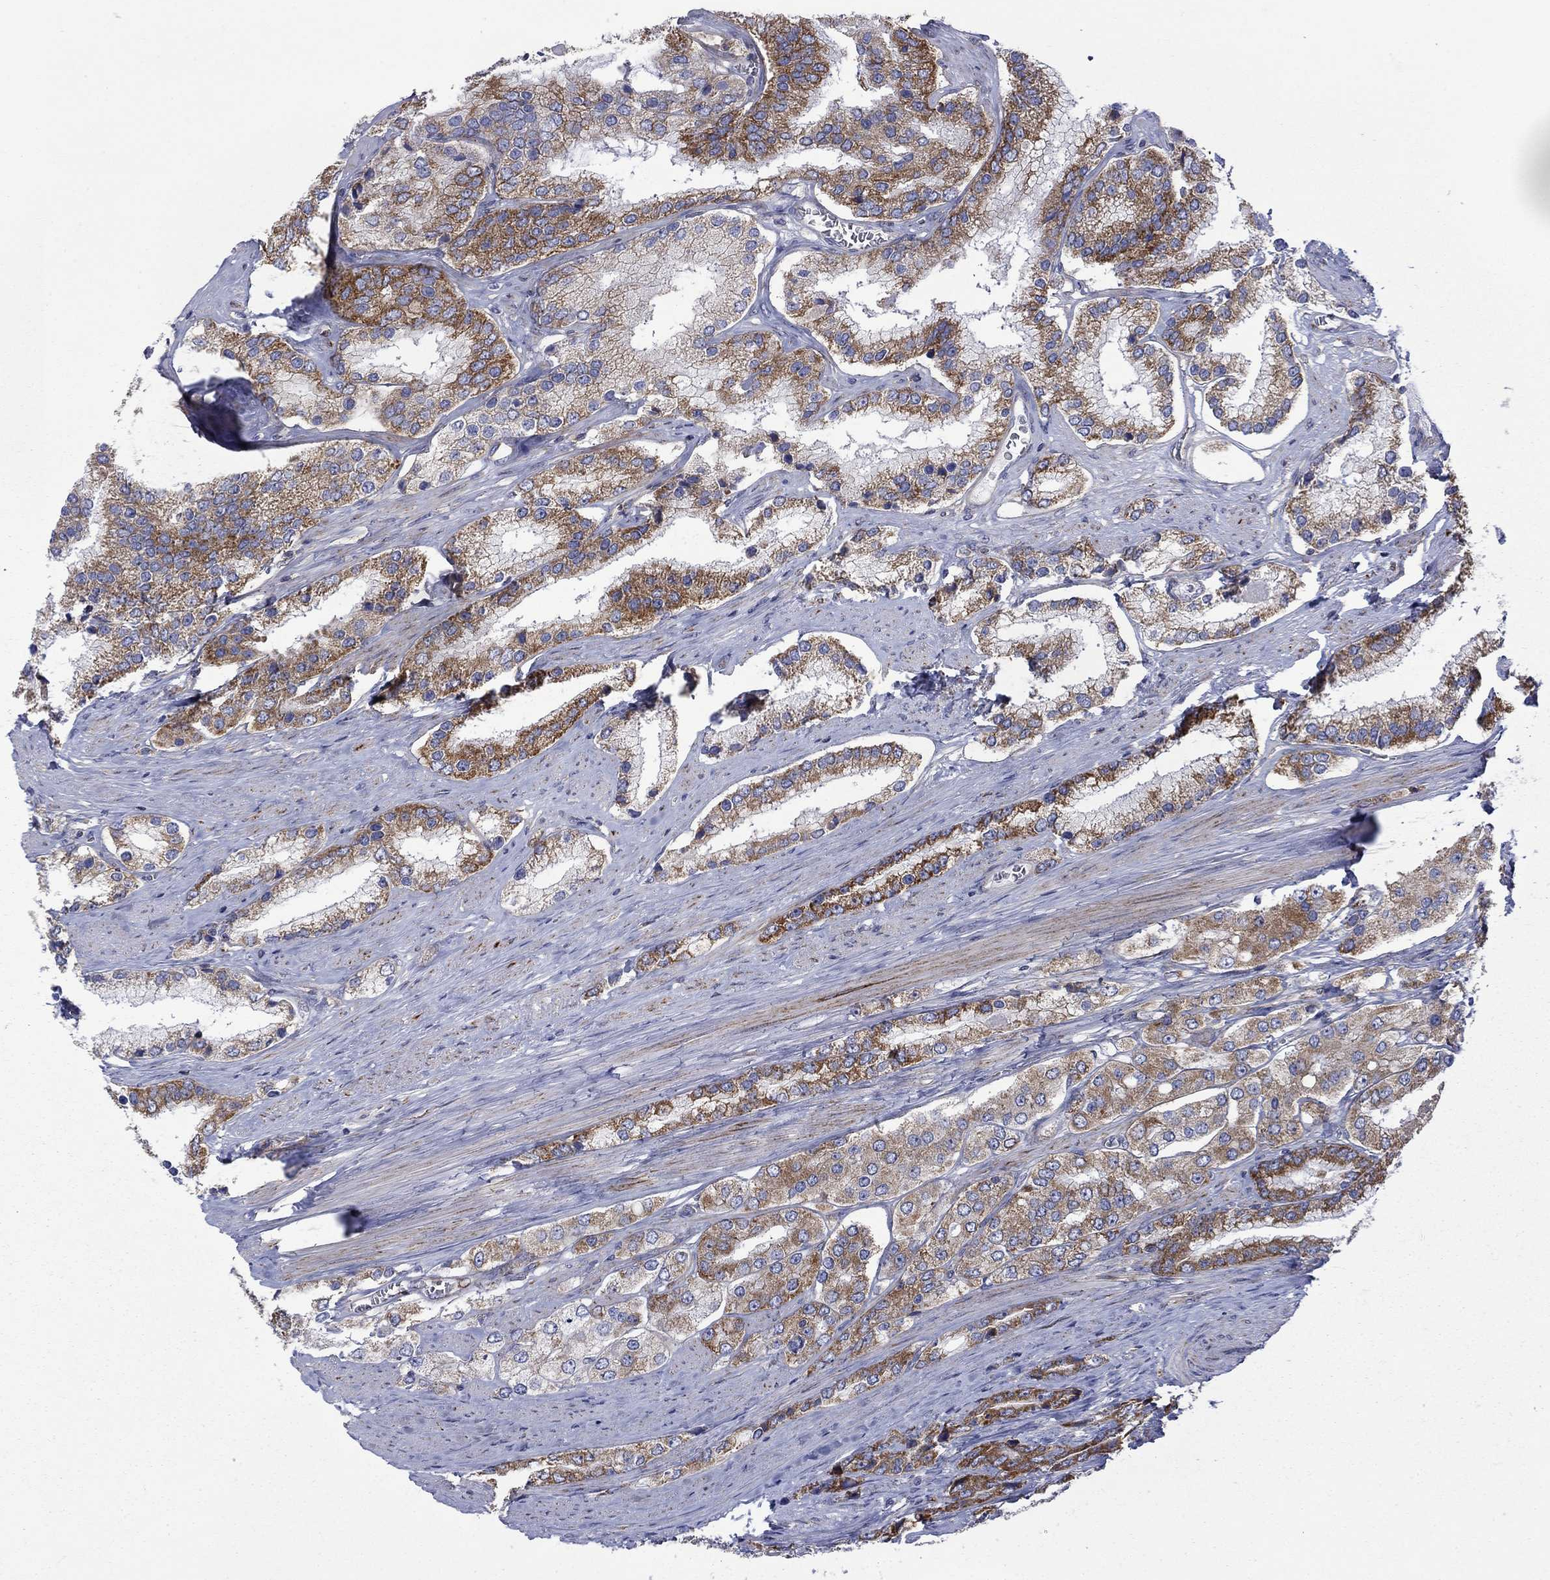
{"staining": {"intensity": "strong", "quantity": "25%-75%", "location": "cytoplasmic/membranous"}, "tissue": "prostate cancer", "cell_type": "Tumor cells", "image_type": "cancer", "snomed": [{"axis": "morphology", "description": "Adenocarcinoma, Low grade"}, {"axis": "topography", "description": "Prostate"}], "caption": "Human adenocarcinoma (low-grade) (prostate) stained with a brown dye demonstrates strong cytoplasmic/membranous positive staining in approximately 25%-75% of tumor cells.", "gene": "CISD1", "patient": {"sex": "male", "age": 69}}